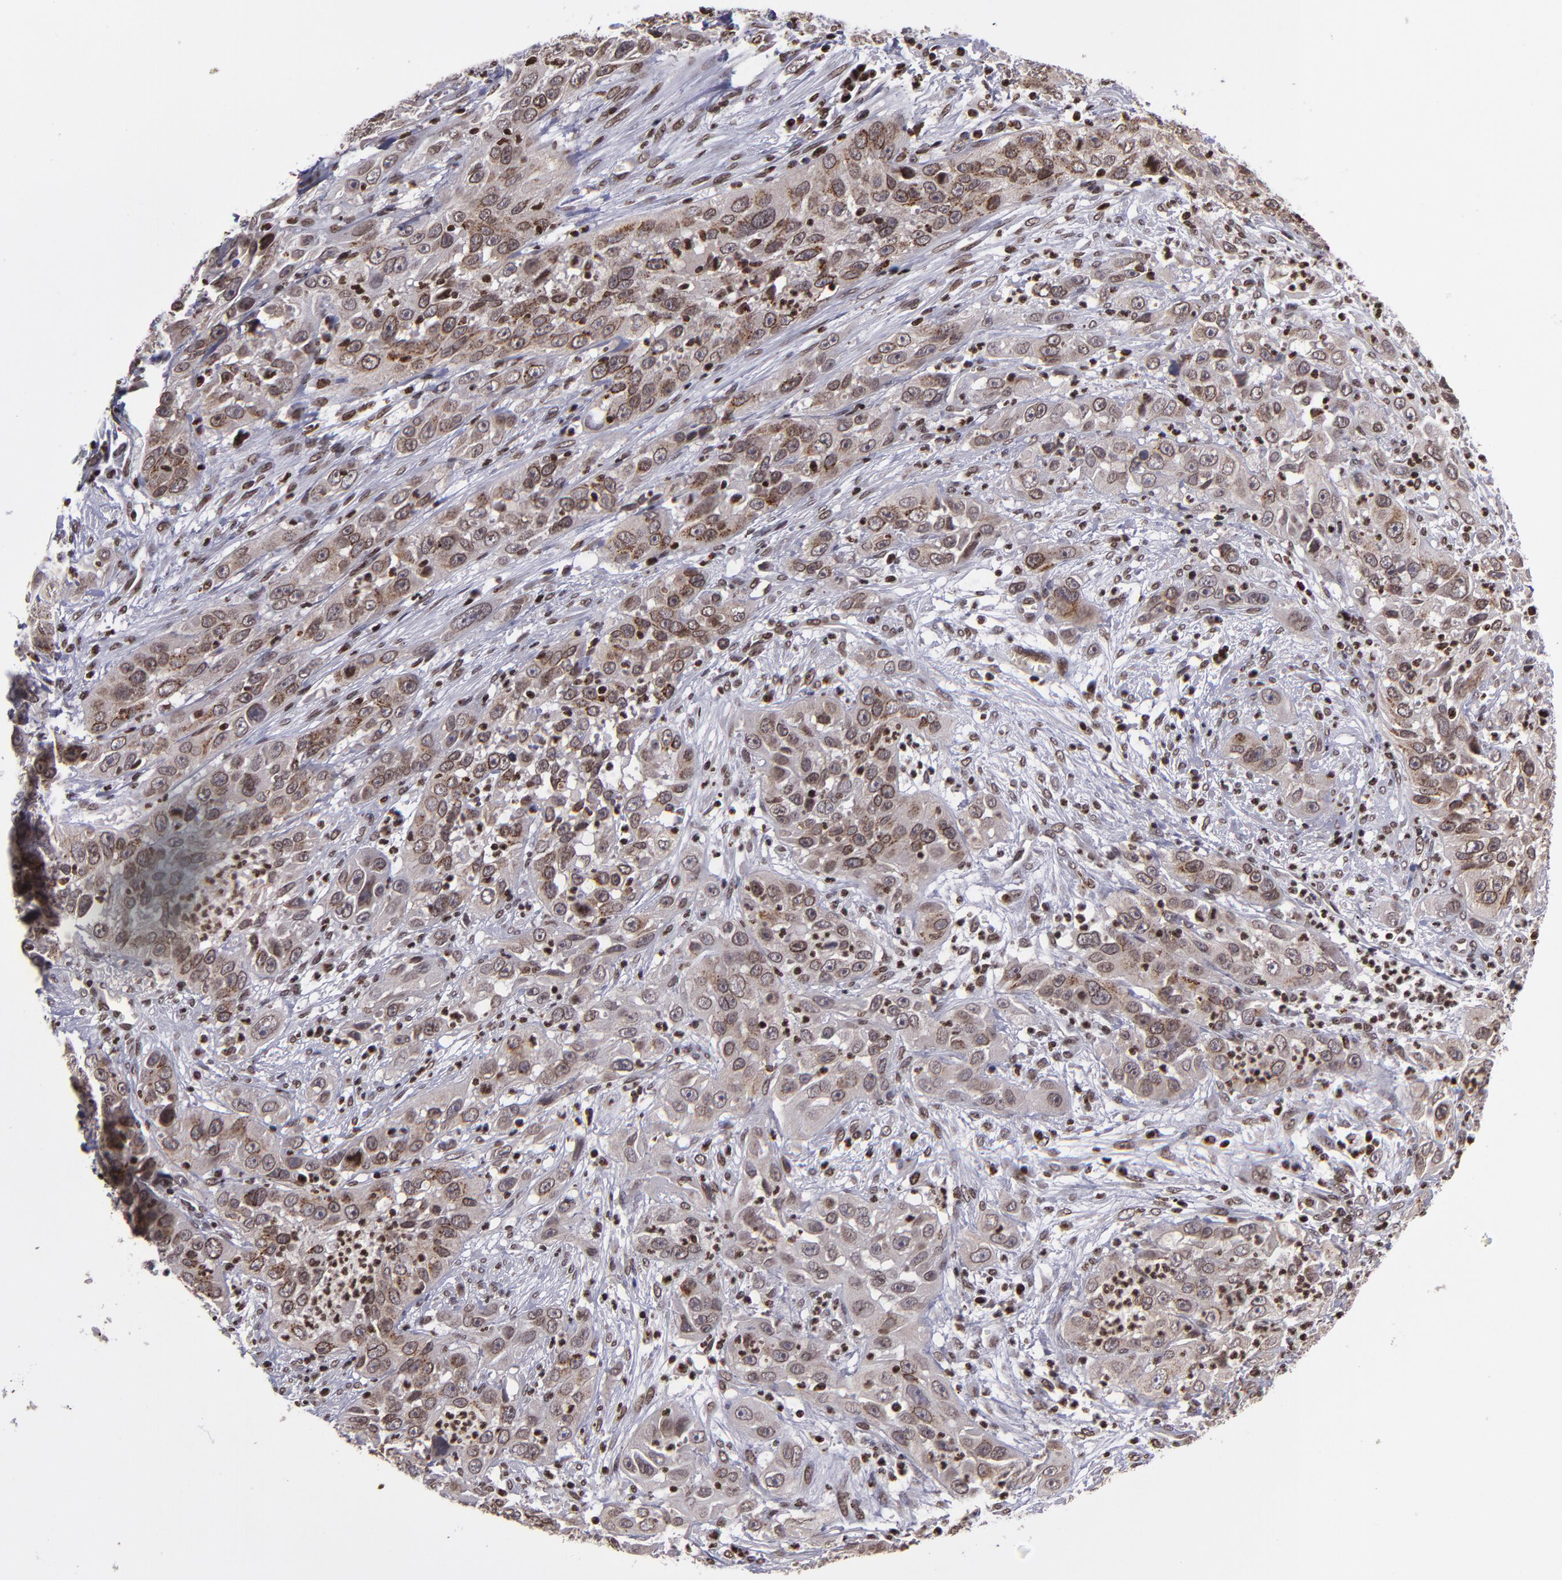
{"staining": {"intensity": "moderate", "quantity": ">75%", "location": "cytoplasmic/membranous,nuclear"}, "tissue": "cervical cancer", "cell_type": "Tumor cells", "image_type": "cancer", "snomed": [{"axis": "morphology", "description": "Squamous cell carcinoma, NOS"}, {"axis": "topography", "description": "Cervix"}], "caption": "The photomicrograph exhibits staining of squamous cell carcinoma (cervical), revealing moderate cytoplasmic/membranous and nuclear protein expression (brown color) within tumor cells. Nuclei are stained in blue.", "gene": "CSDC2", "patient": {"sex": "female", "age": 32}}